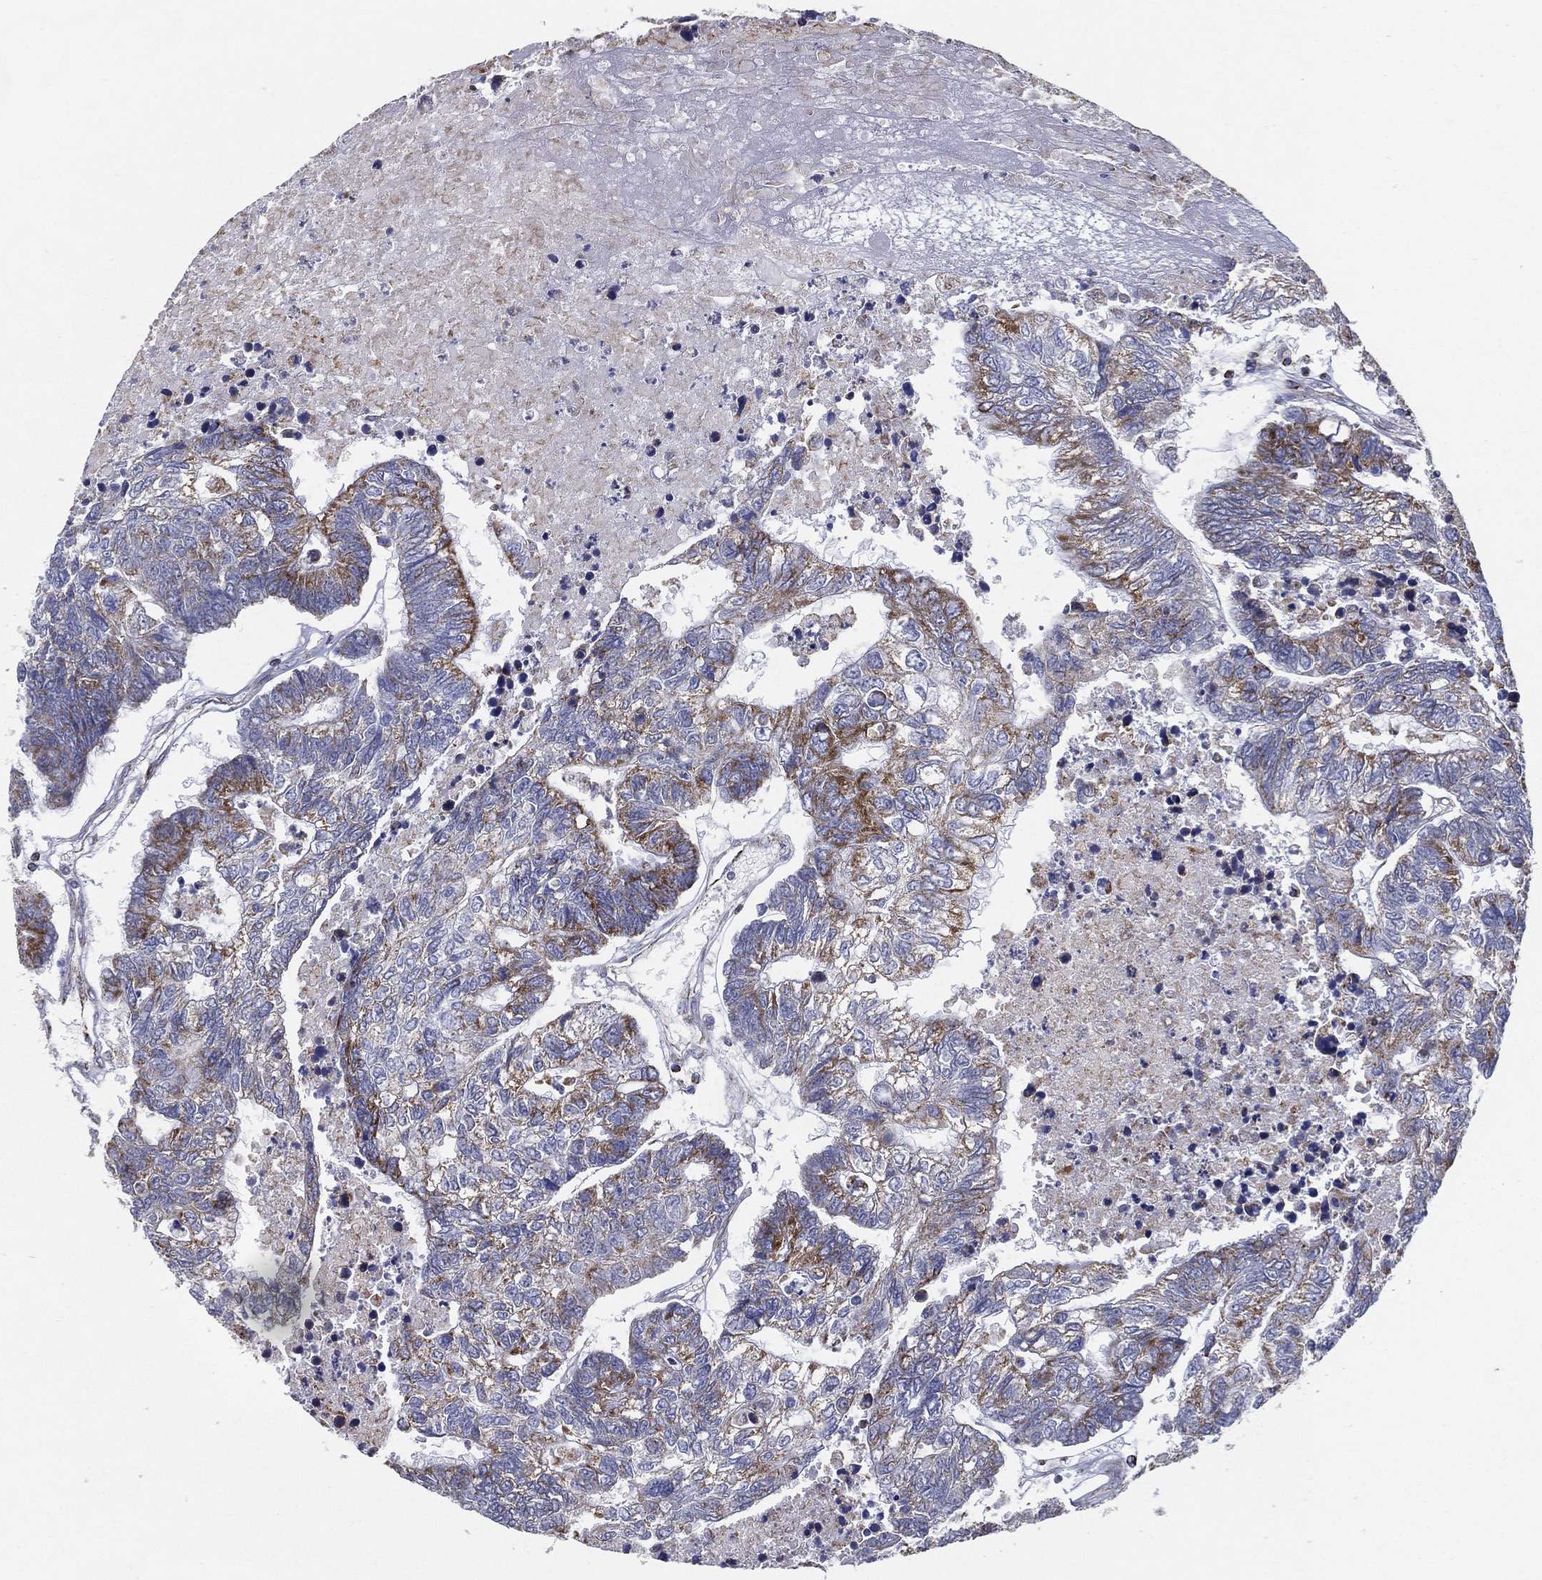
{"staining": {"intensity": "strong", "quantity": "<25%", "location": "cytoplasmic/membranous"}, "tissue": "colorectal cancer", "cell_type": "Tumor cells", "image_type": "cancer", "snomed": [{"axis": "morphology", "description": "Adenocarcinoma, NOS"}, {"axis": "topography", "description": "Colon"}], "caption": "A brown stain labels strong cytoplasmic/membranous positivity of a protein in adenocarcinoma (colorectal) tumor cells.", "gene": "SFXN1", "patient": {"sex": "female", "age": 48}}